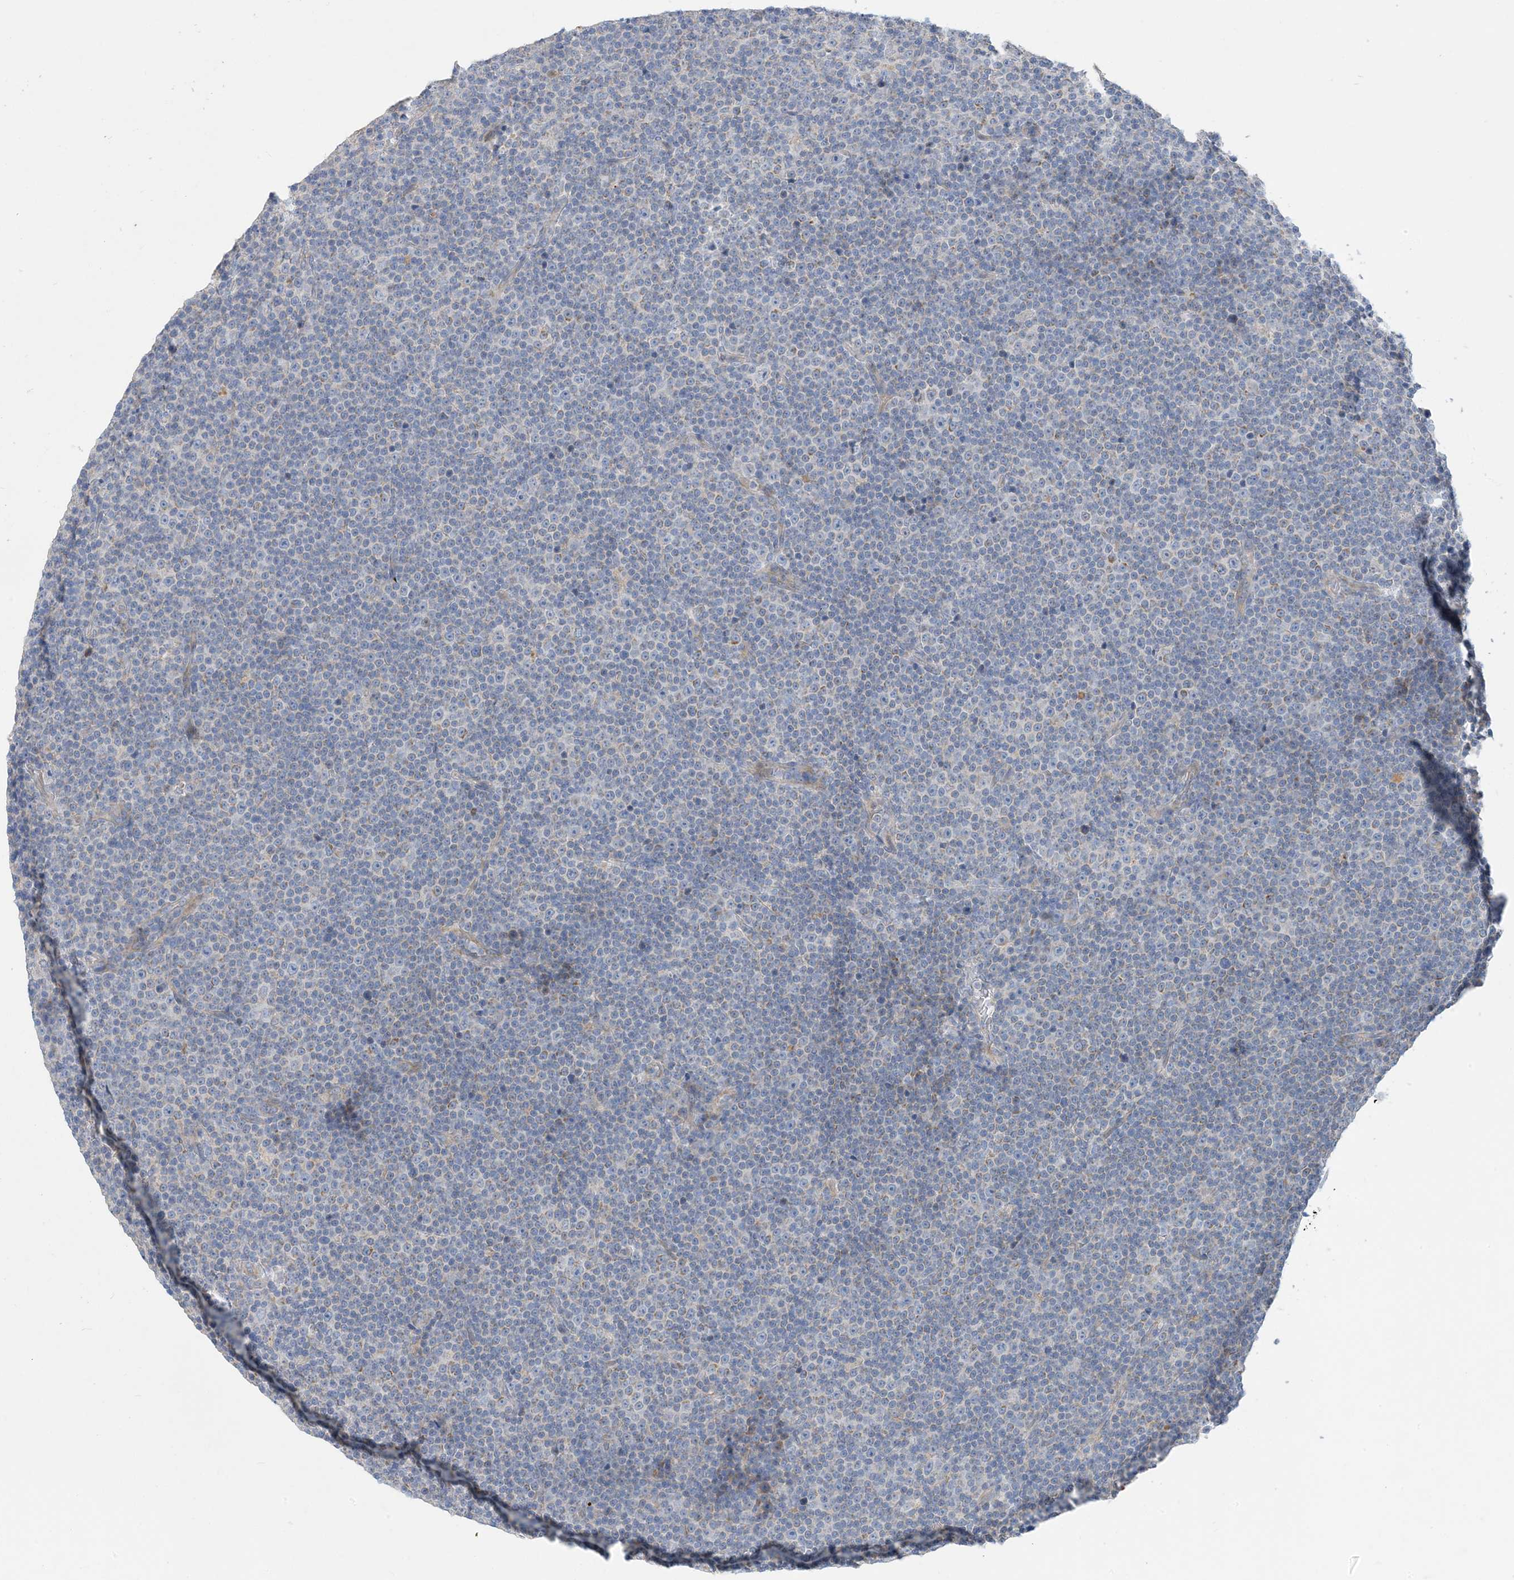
{"staining": {"intensity": "negative", "quantity": "none", "location": "none"}, "tissue": "lymphoma", "cell_type": "Tumor cells", "image_type": "cancer", "snomed": [{"axis": "morphology", "description": "Malignant lymphoma, non-Hodgkin's type, Low grade"}, {"axis": "topography", "description": "Lymph node"}], "caption": "DAB immunohistochemical staining of low-grade malignant lymphoma, non-Hodgkin's type shows no significant positivity in tumor cells.", "gene": "ZCCHC18", "patient": {"sex": "female", "age": 67}}